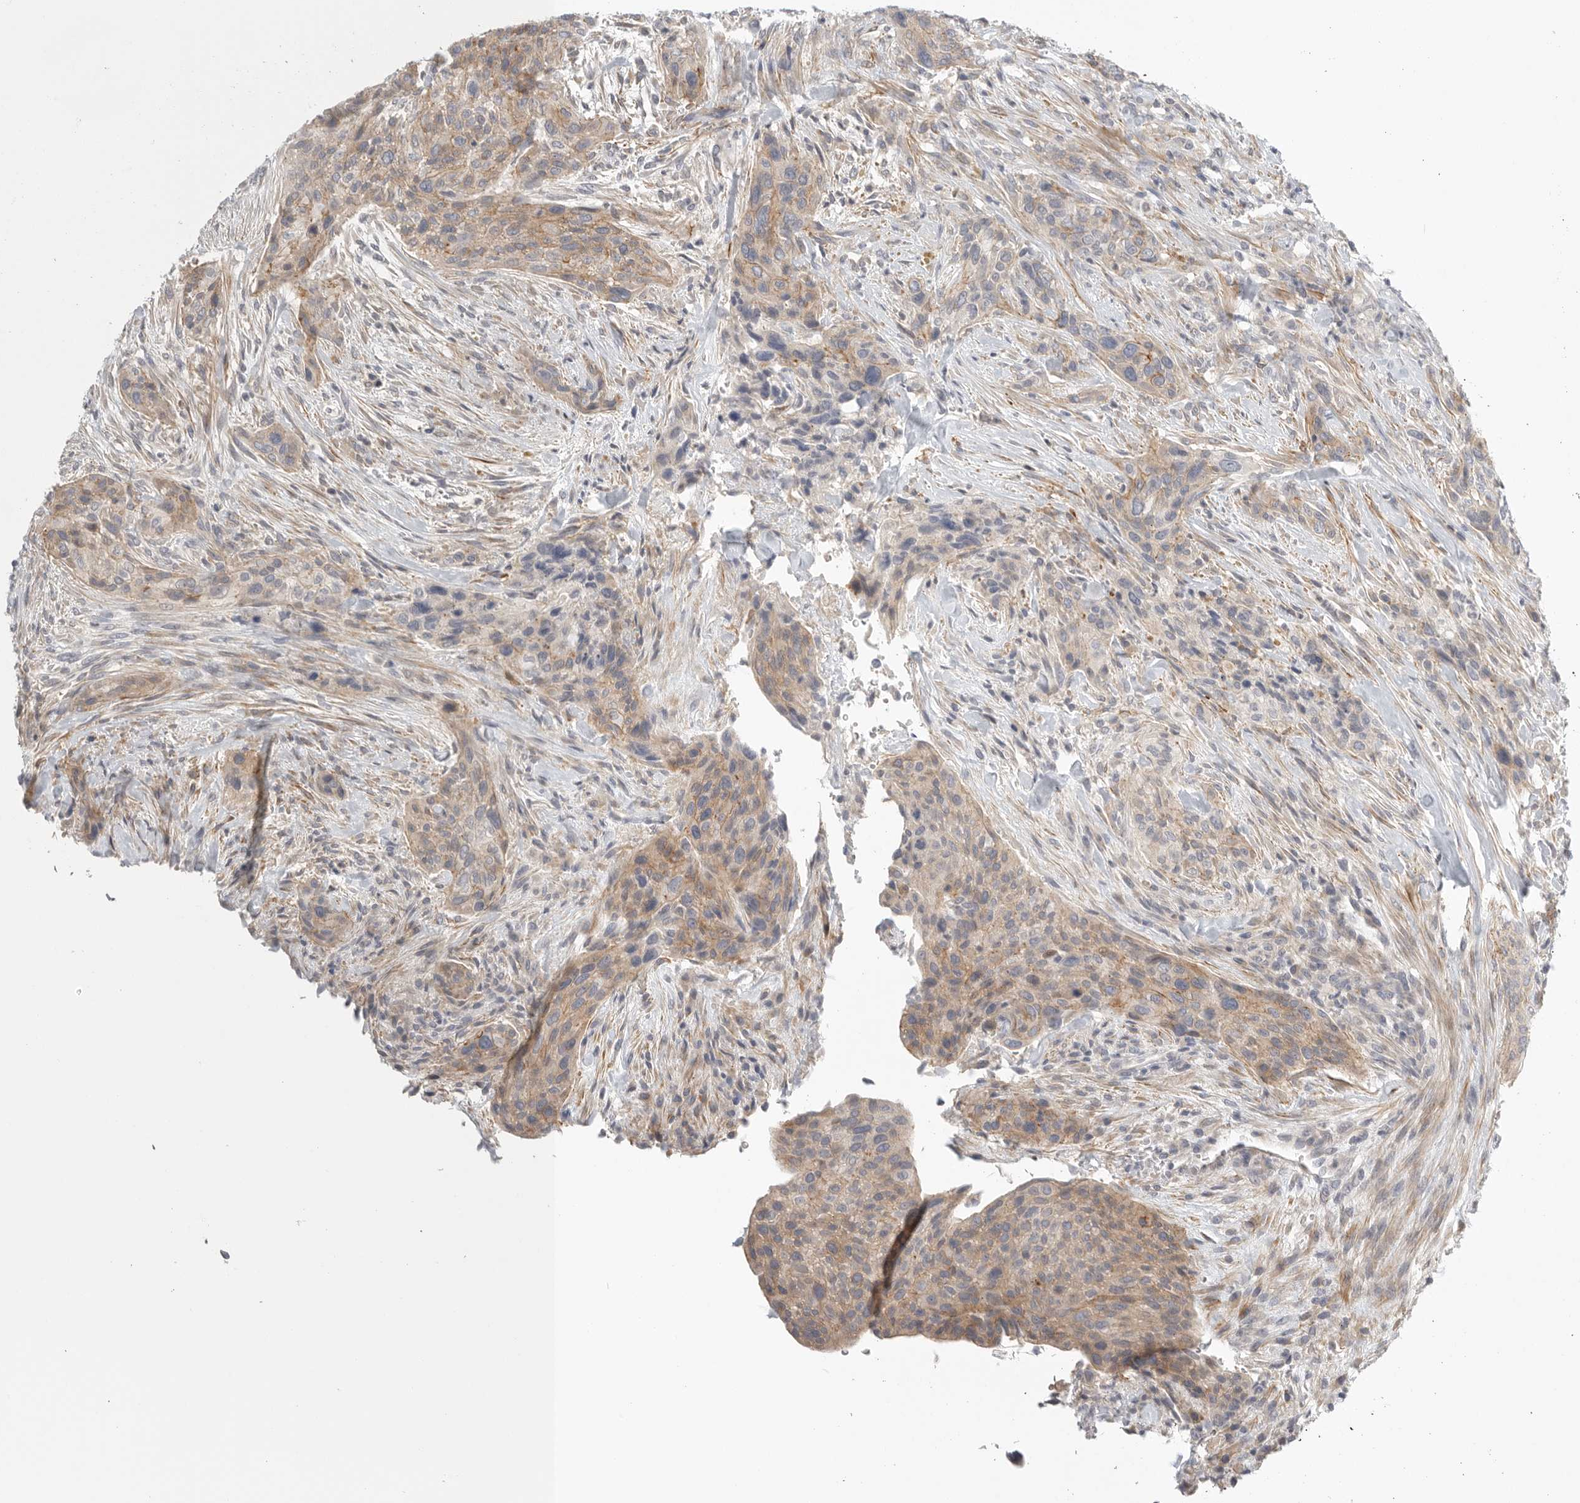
{"staining": {"intensity": "weak", "quantity": ">75%", "location": "cytoplasmic/membranous"}, "tissue": "urothelial cancer", "cell_type": "Tumor cells", "image_type": "cancer", "snomed": [{"axis": "morphology", "description": "Urothelial carcinoma, High grade"}, {"axis": "topography", "description": "Urinary bladder"}], "caption": "A brown stain shows weak cytoplasmic/membranous staining of a protein in high-grade urothelial carcinoma tumor cells.", "gene": "STAB2", "patient": {"sex": "male", "age": 35}}